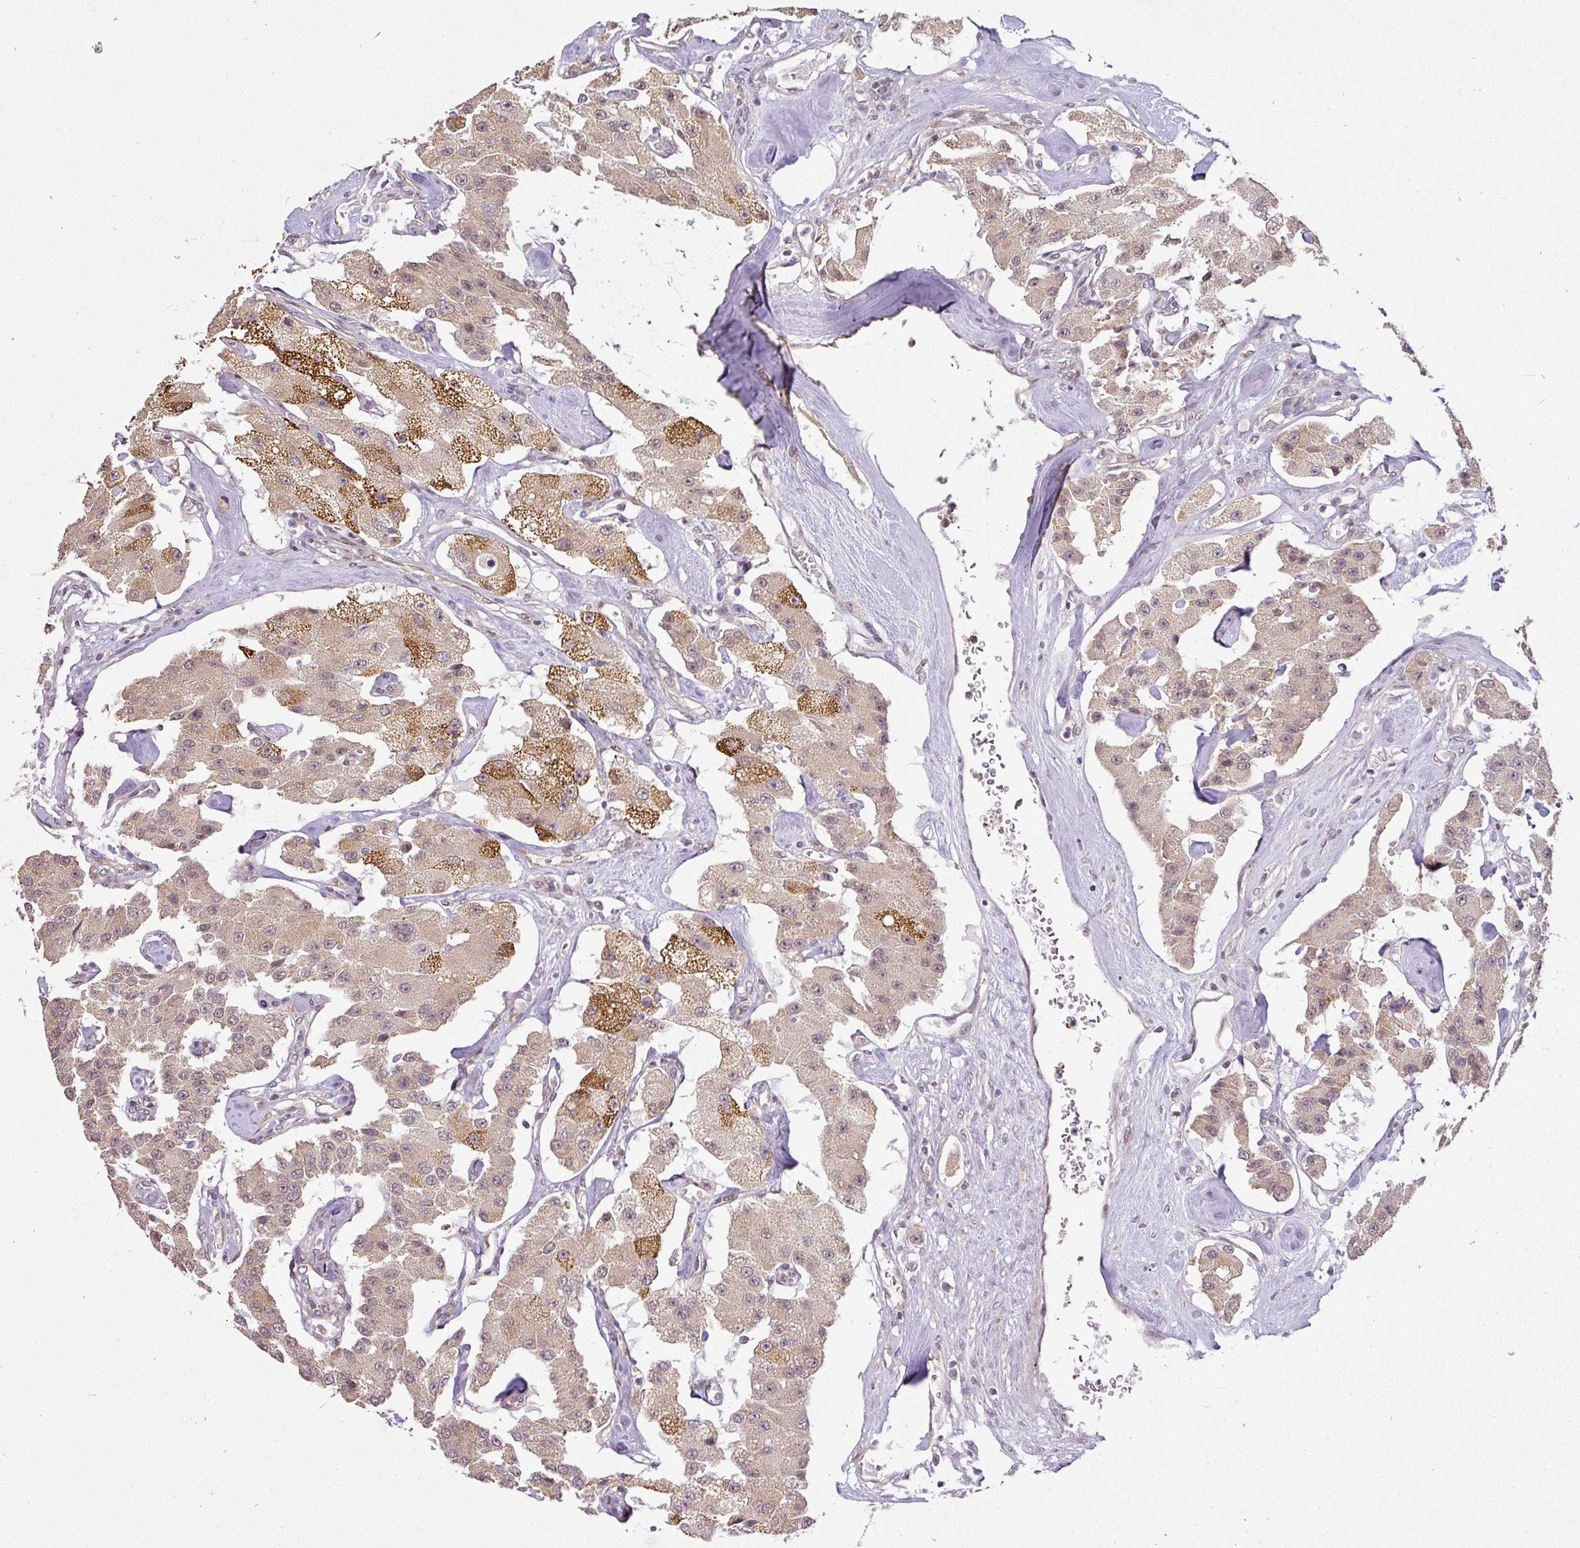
{"staining": {"intensity": "strong", "quantity": "<25%", "location": "cytoplasmic/membranous"}, "tissue": "carcinoid", "cell_type": "Tumor cells", "image_type": "cancer", "snomed": [{"axis": "morphology", "description": "Carcinoid, malignant, NOS"}, {"axis": "topography", "description": "Pancreas"}], "caption": "Malignant carcinoid tissue shows strong cytoplasmic/membranous positivity in about <25% of tumor cells (Brightfield microscopy of DAB IHC at high magnification).", "gene": "C1orf226", "patient": {"sex": "male", "age": 41}}